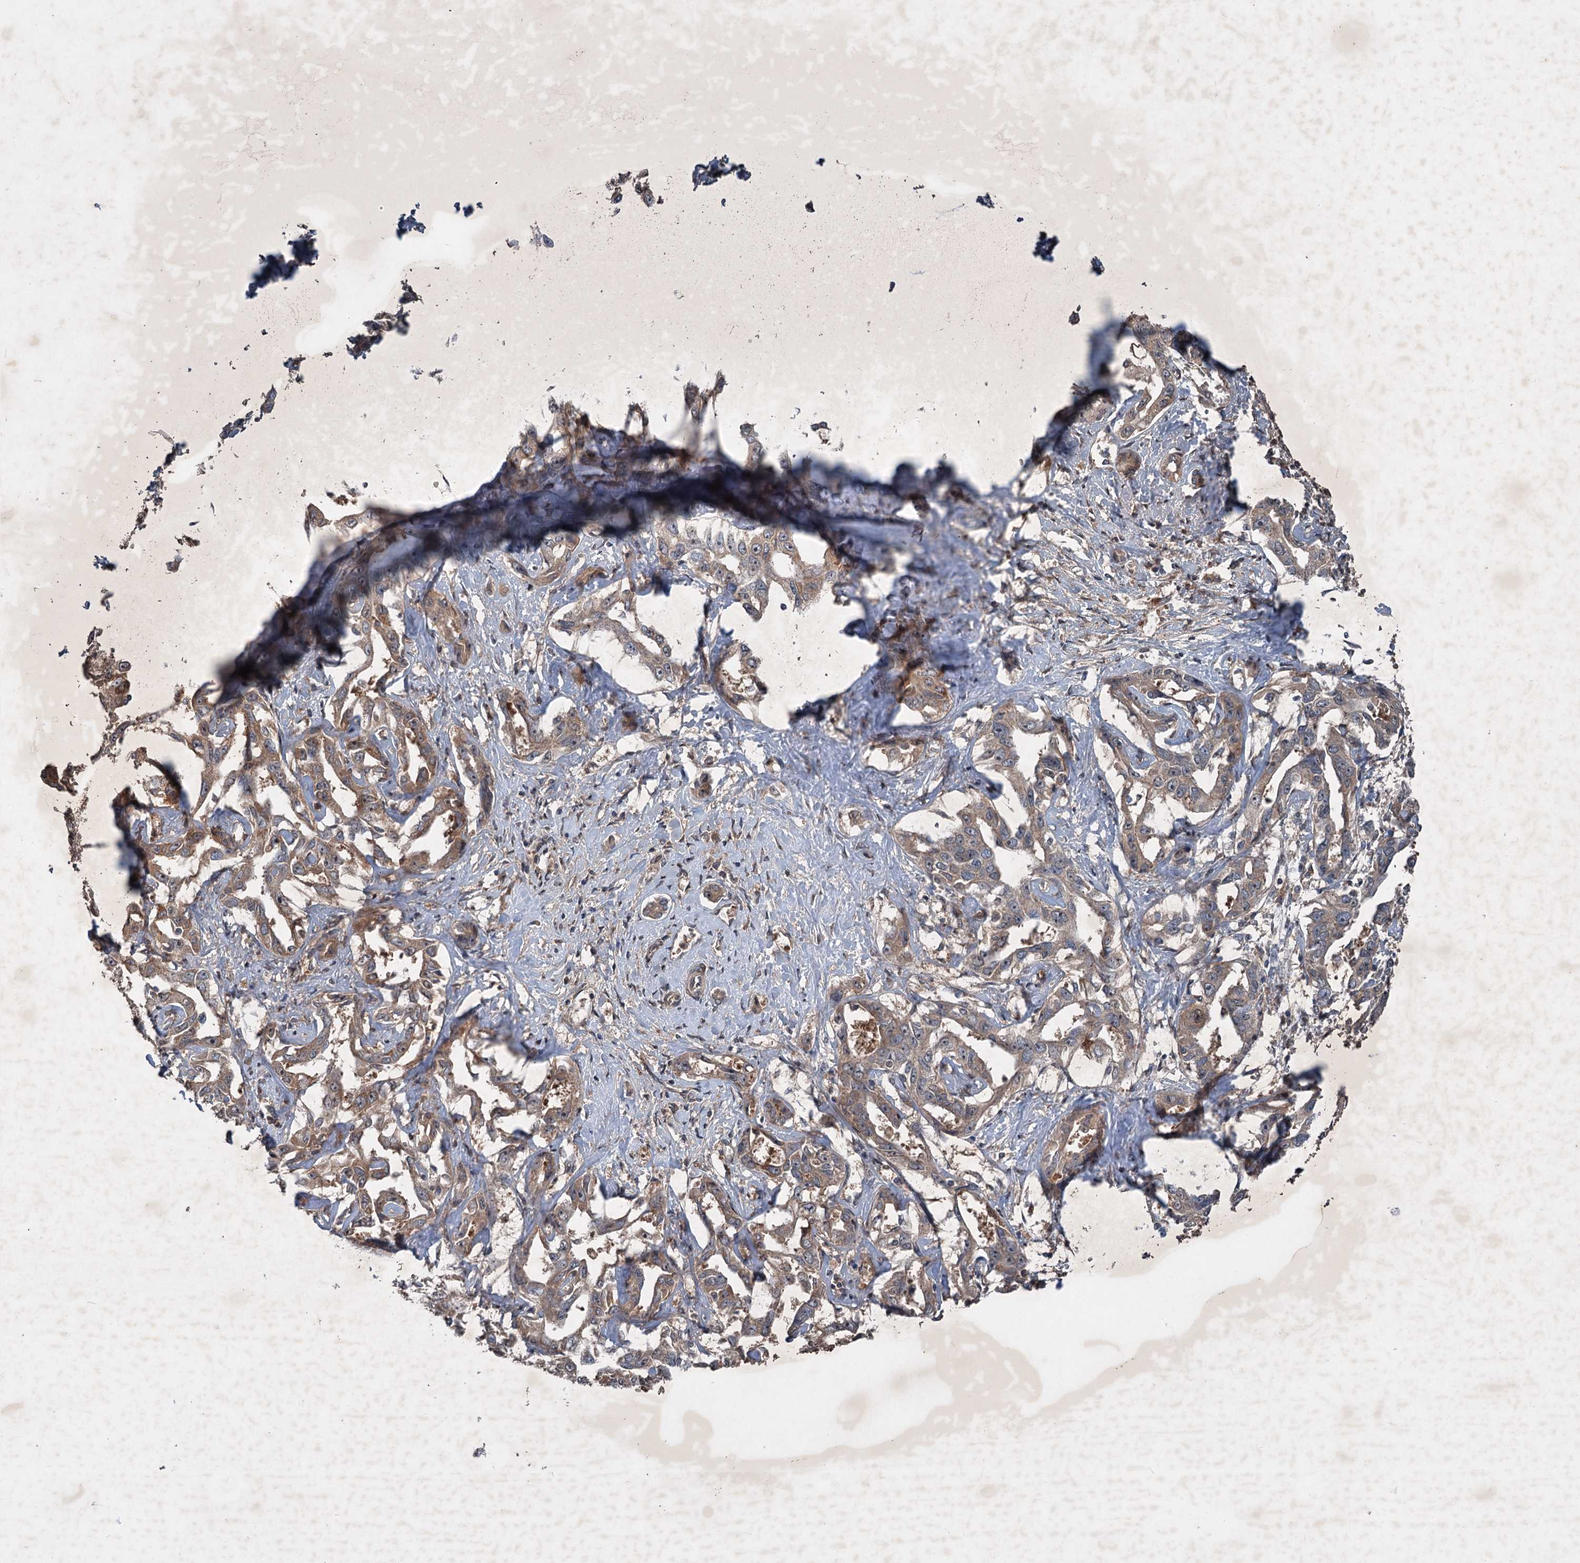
{"staining": {"intensity": "moderate", "quantity": "25%-75%", "location": "cytoplasmic/membranous"}, "tissue": "liver cancer", "cell_type": "Tumor cells", "image_type": "cancer", "snomed": [{"axis": "morphology", "description": "Cholangiocarcinoma"}, {"axis": "topography", "description": "Liver"}], "caption": "There is medium levels of moderate cytoplasmic/membranous positivity in tumor cells of liver cancer, as demonstrated by immunohistochemical staining (brown color).", "gene": "ALAS1", "patient": {"sex": "male", "age": 59}}